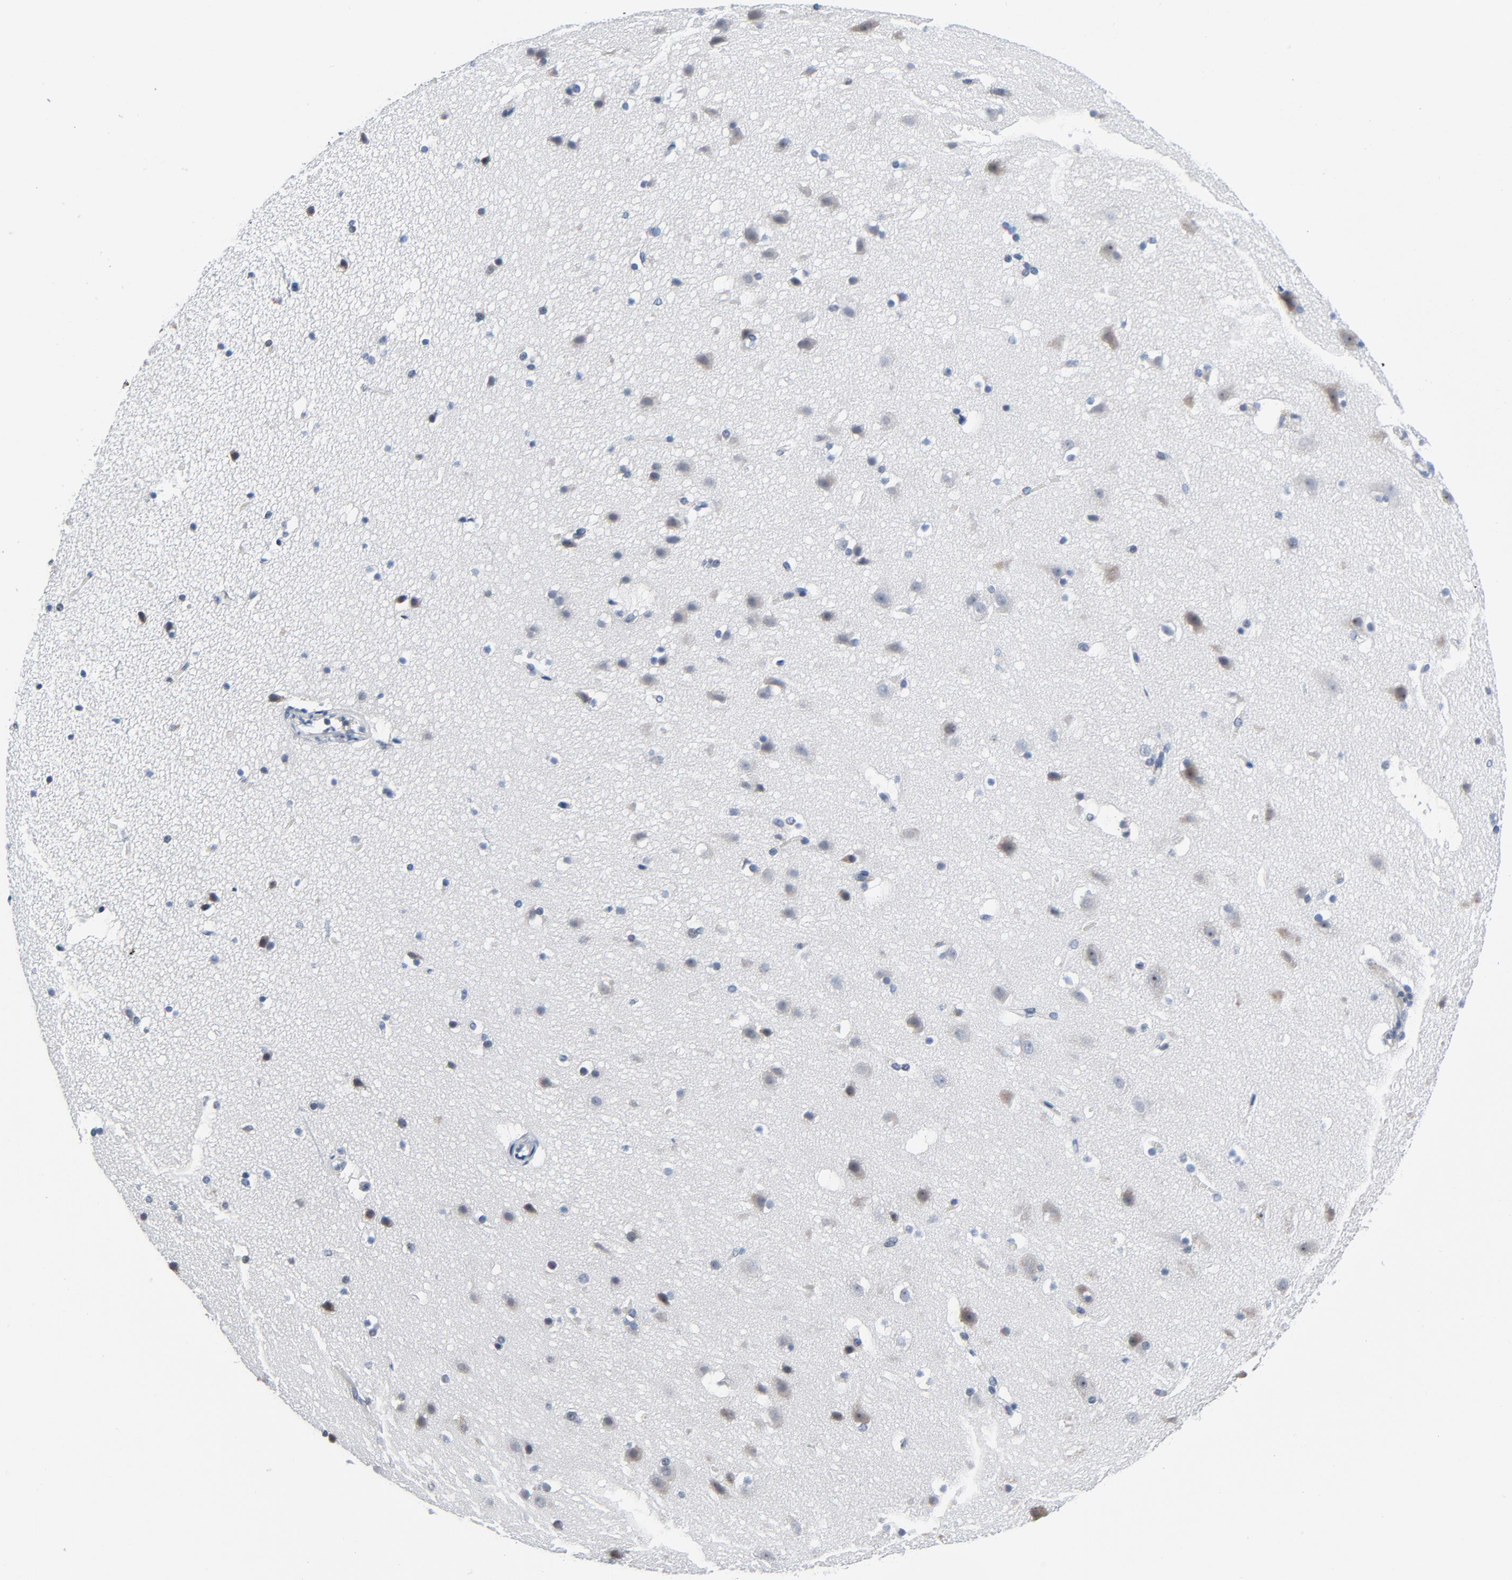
{"staining": {"intensity": "negative", "quantity": "none", "location": "none"}, "tissue": "cerebral cortex", "cell_type": "Endothelial cells", "image_type": "normal", "snomed": [{"axis": "morphology", "description": "Normal tissue, NOS"}, {"axis": "topography", "description": "Cerebral cortex"}], "caption": "IHC image of benign human cerebral cortex stained for a protein (brown), which reveals no expression in endothelial cells.", "gene": "YIPF6", "patient": {"sex": "male", "age": 45}}